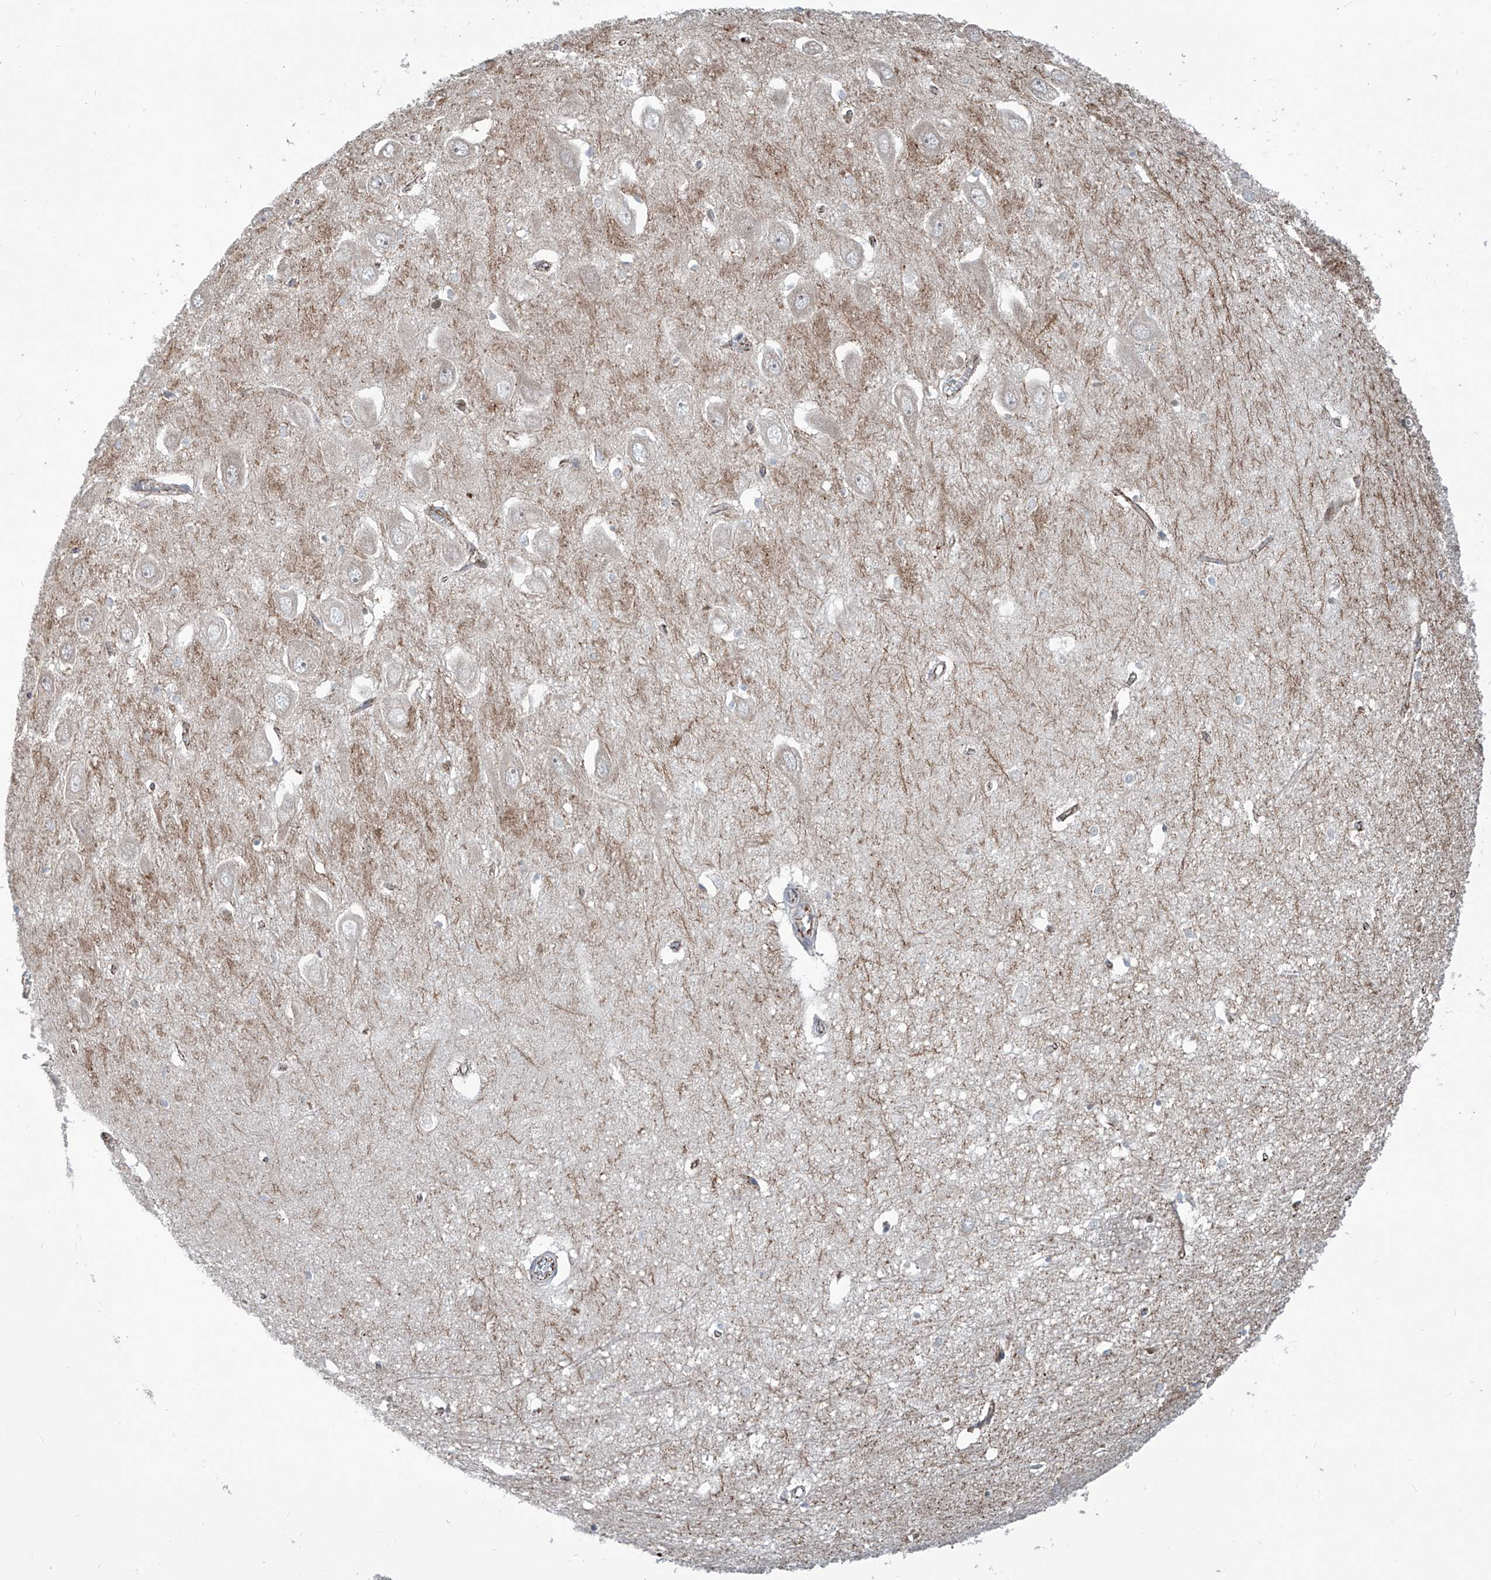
{"staining": {"intensity": "negative", "quantity": "none", "location": "none"}, "tissue": "hippocampus", "cell_type": "Glial cells", "image_type": "normal", "snomed": [{"axis": "morphology", "description": "Normal tissue, NOS"}, {"axis": "topography", "description": "Hippocampus"}], "caption": "IHC of unremarkable hippocampus displays no staining in glial cells.", "gene": "CDH5", "patient": {"sex": "female", "age": 64}}